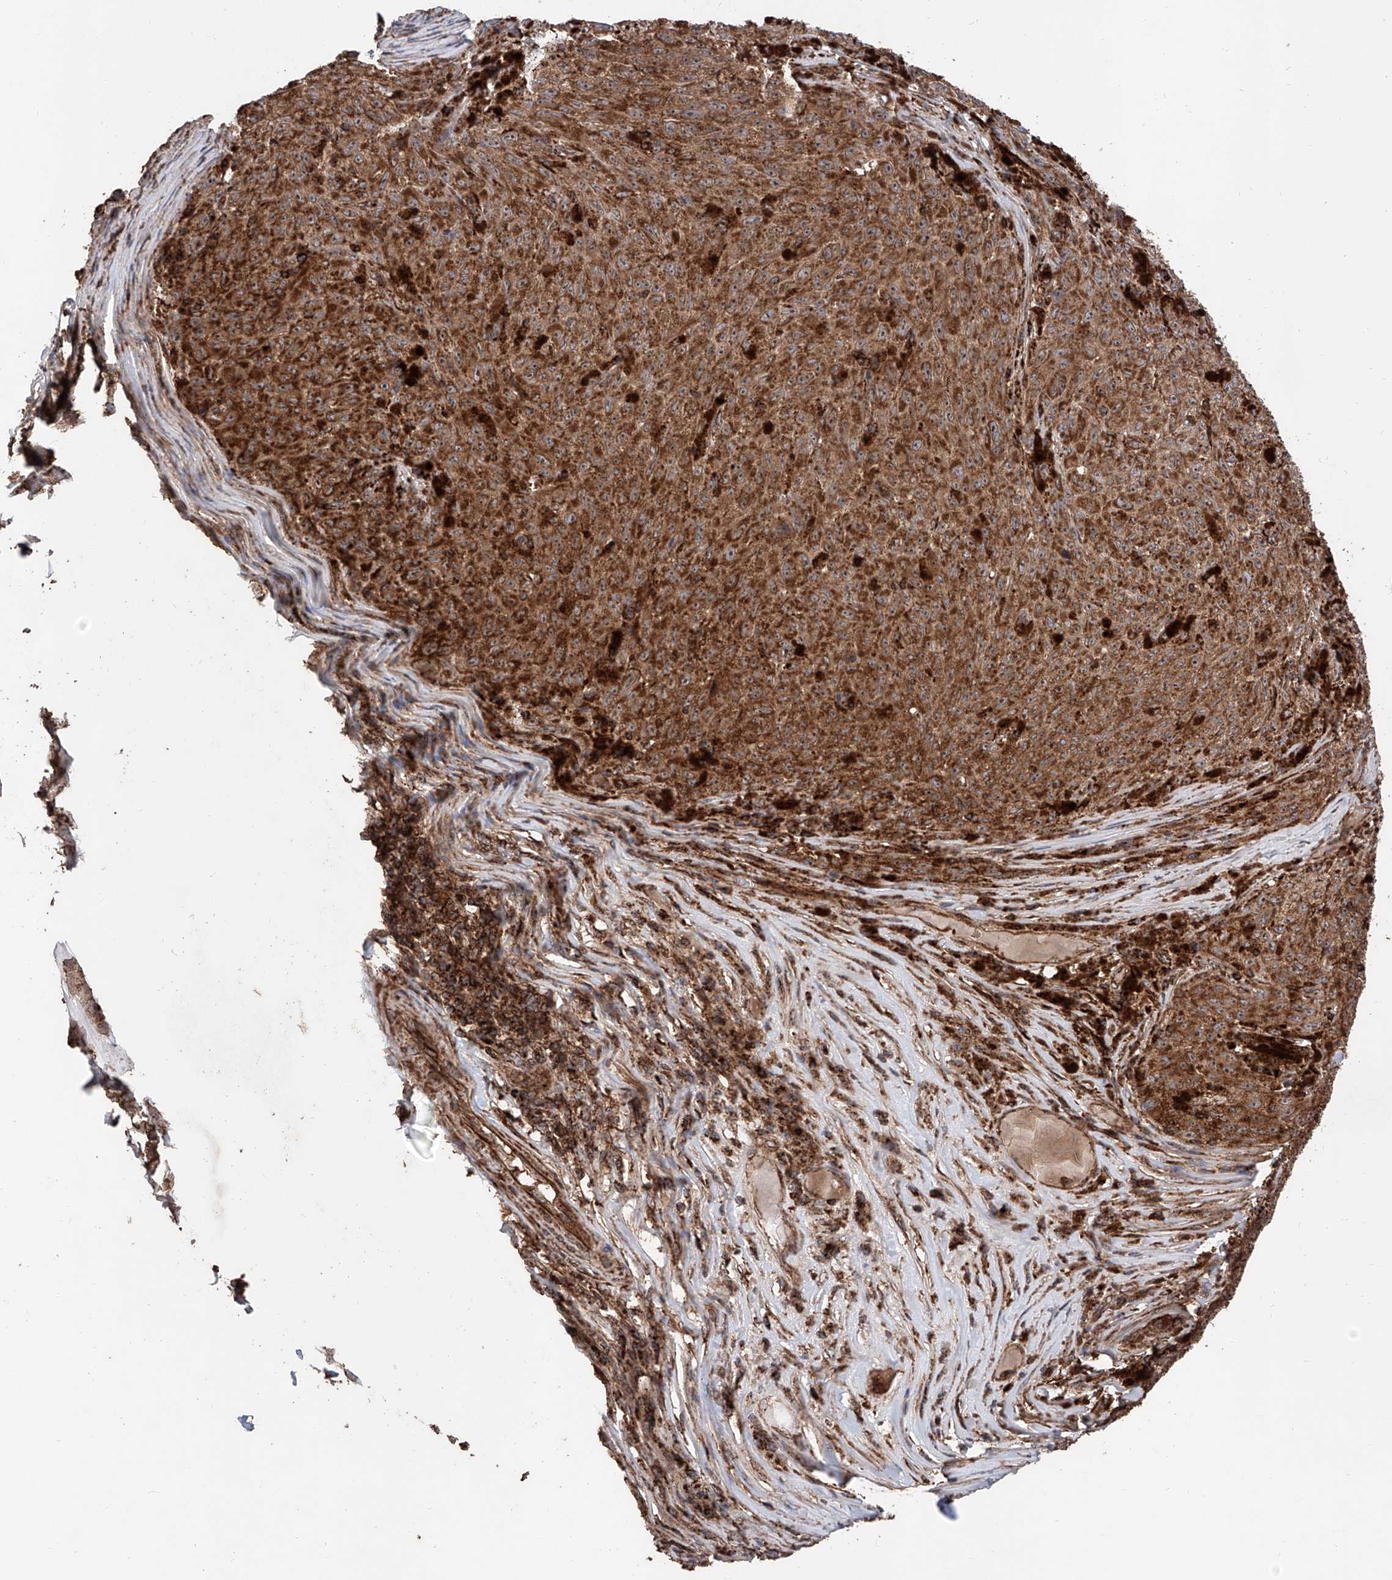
{"staining": {"intensity": "moderate", "quantity": ">75%", "location": "cytoplasmic/membranous"}, "tissue": "melanoma", "cell_type": "Tumor cells", "image_type": "cancer", "snomed": [{"axis": "morphology", "description": "Malignant melanoma, NOS"}, {"axis": "topography", "description": "Skin"}], "caption": "This micrograph displays melanoma stained with immunohistochemistry to label a protein in brown. The cytoplasmic/membranous of tumor cells show moderate positivity for the protein. Nuclei are counter-stained blue.", "gene": "PISD", "patient": {"sex": "female", "age": 82}}